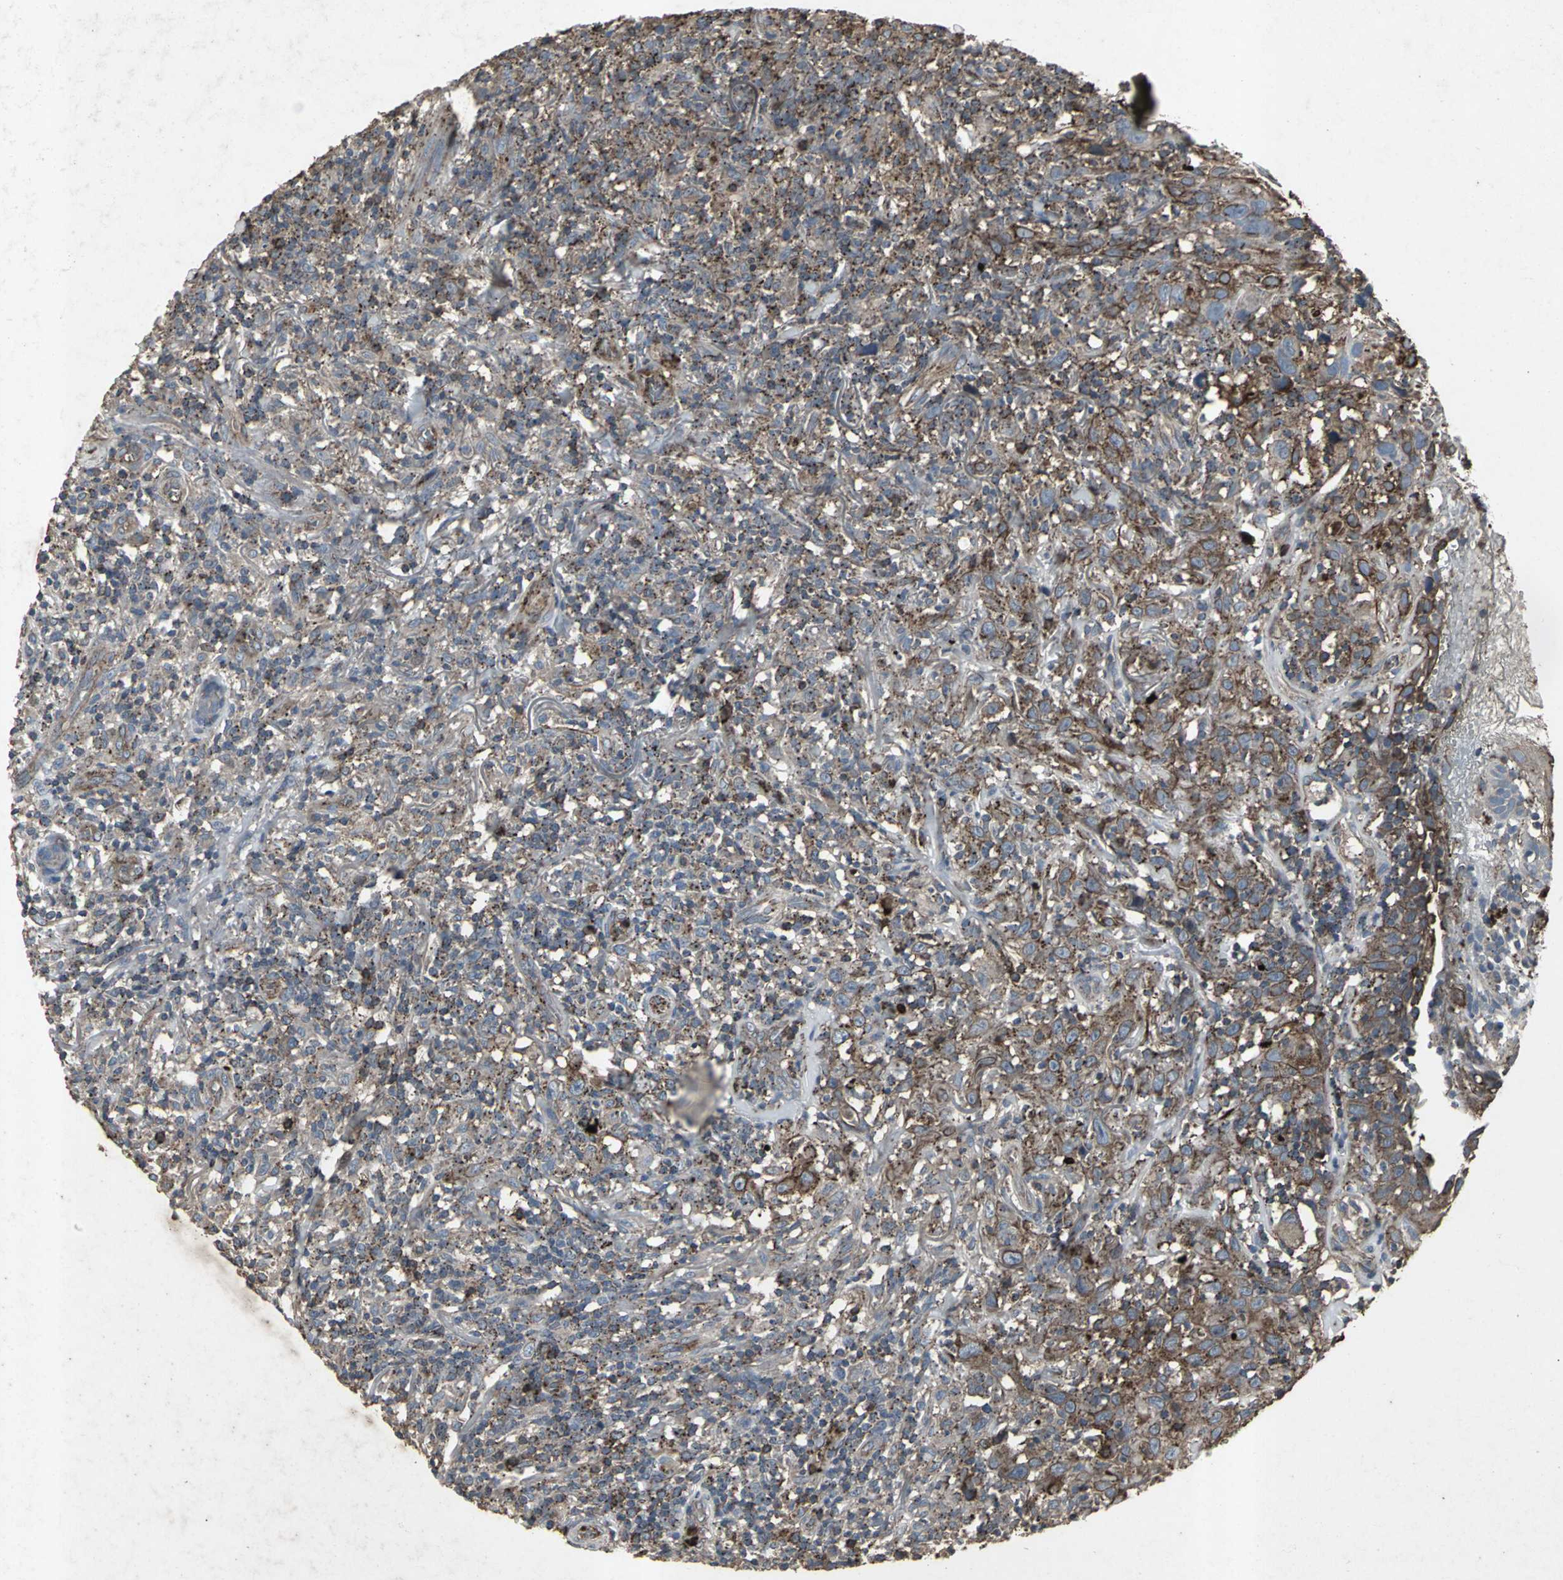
{"staining": {"intensity": "strong", "quantity": ">75%", "location": "cytoplasmic/membranous"}, "tissue": "thyroid cancer", "cell_type": "Tumor cells", "image_type": "cancer", "snomed": [{"axis": "morphology", "description": "Carcinoma, NOS"}, {"axis": "topography", "description": "Thyroid gland"}], "caption": "The immunohistochemical stain labels strong cytoplasmic/membranous staining in tumor cells of thyroid carcinoma tissue.", "gene": "CCR9", "patient": {"sex": "female", "age": 77}}